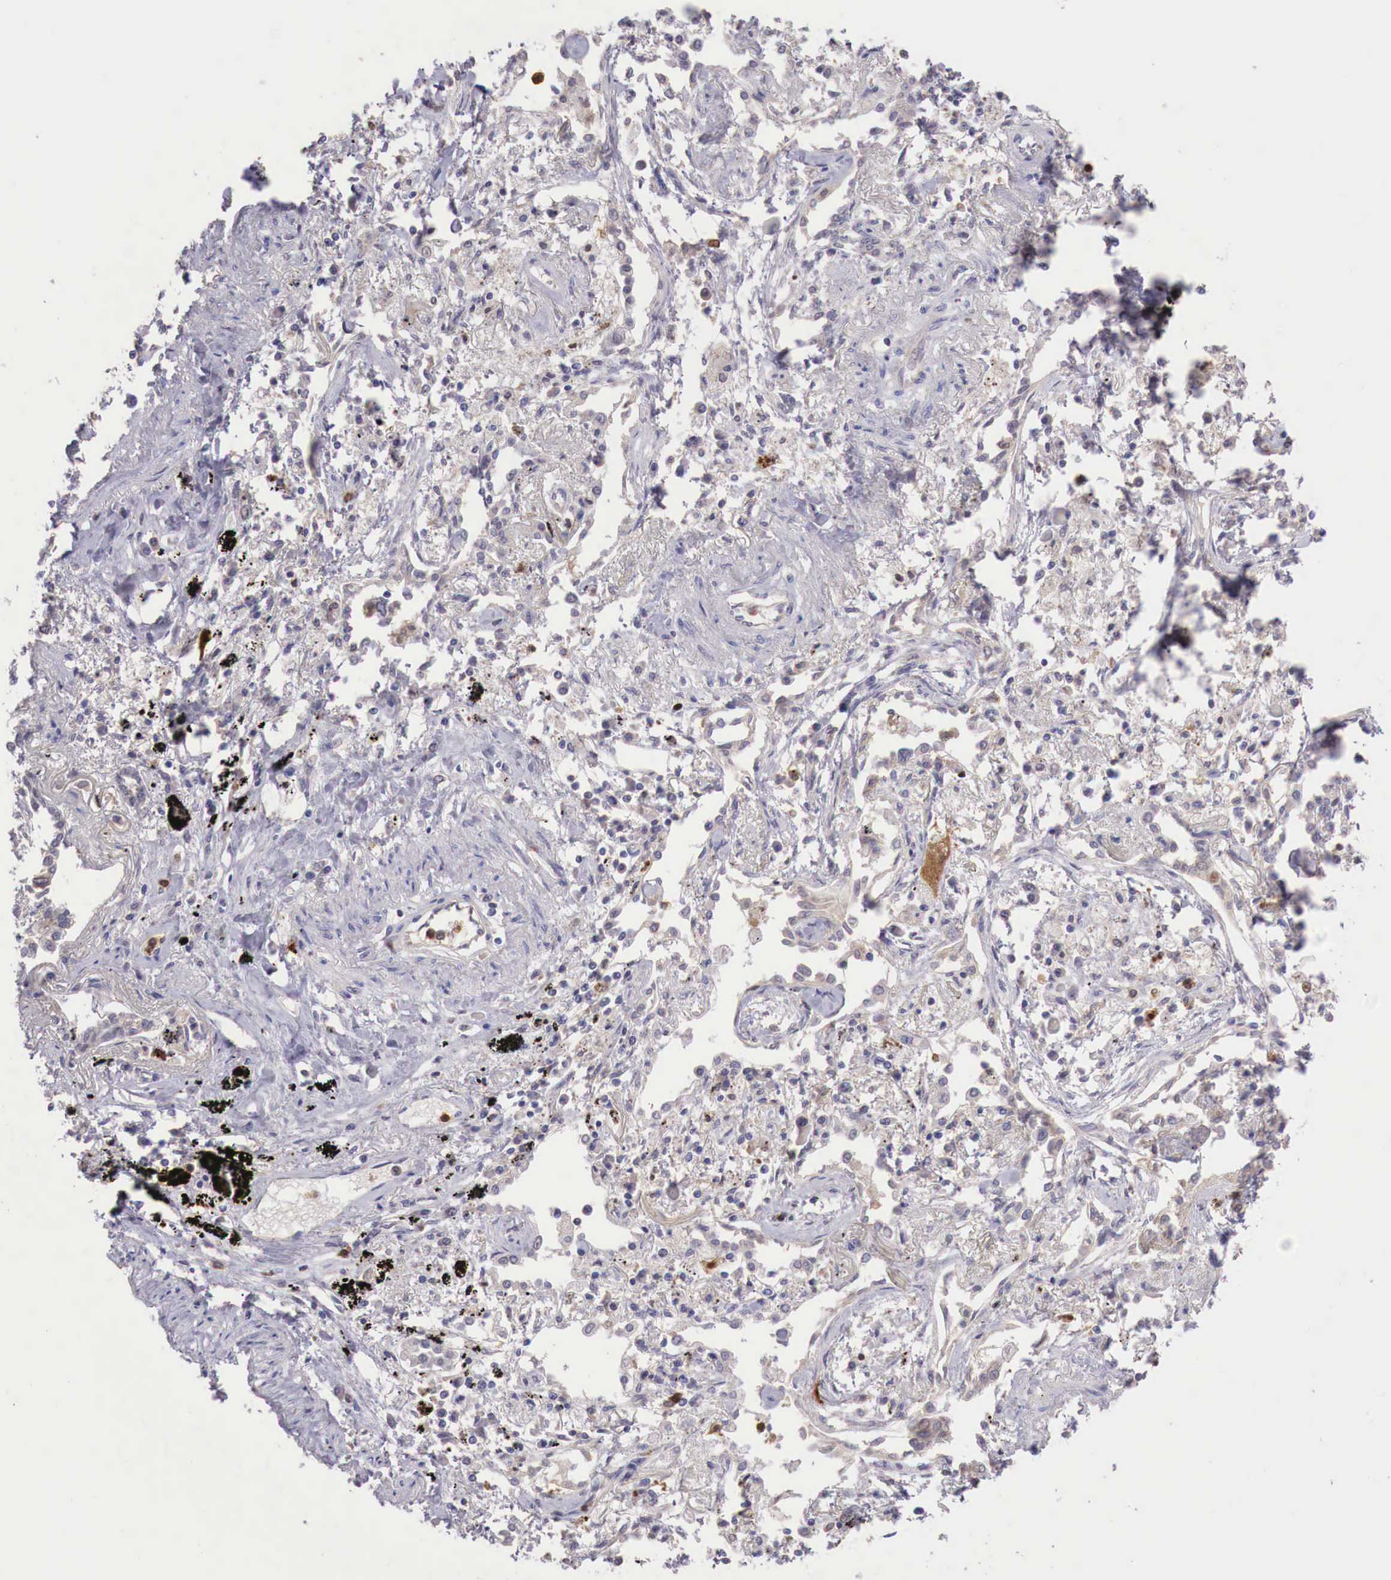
{"staining": {"intensity": "weak", "quantity": "<25%", "location": "cytoplasmic/membranous"}, "tissue": "lung cancer", "cell_type": "Tumor cells", "image_type": "cancer", "snomed": [{"axis": "morphology", "description": "Adenocarcinoma, NOS"}, {"axis": "topography", "description": "Lung"}], "caption": "This is an immunohistochemistry image of lung adenocarcinoma. There is no expression in tumor cells.", "gene": "GAB2", "patient": {"sex": "male", "age": 60}}